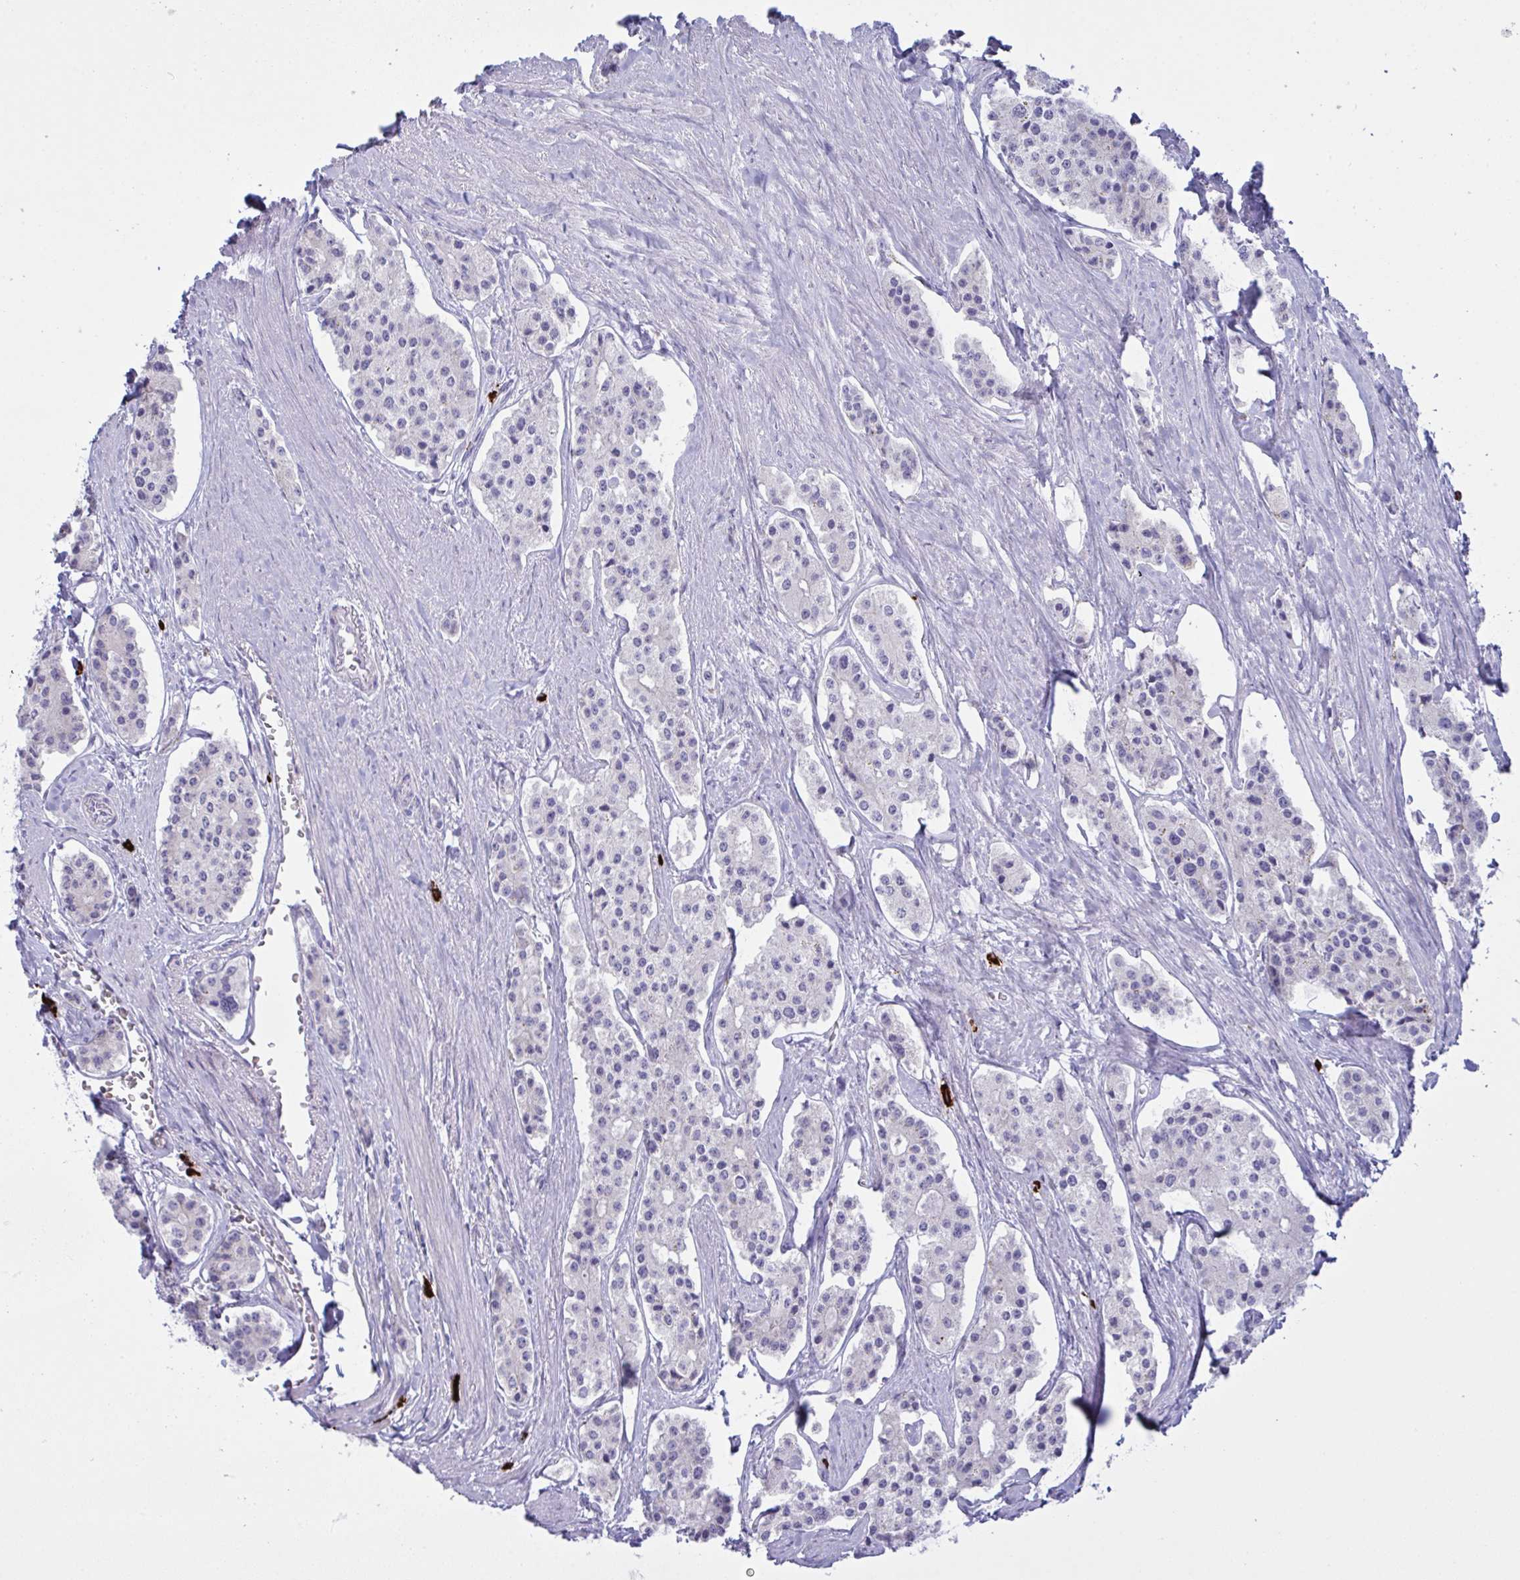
{"staining": {"intensity": "weak", "quantity": "<25%", "location": "cytoplasmic/membranous"}, "tissue": "carcinoid", "cell_type": "Tumor cells", "image_type": "cancer", "snomed": [{"axis": "morphology", "description": "Carcinoid, malignant, NOS"}, {"axis": "topography", "description": "Small intestine"}], "caption": "DAB immunohistochemical staining of human carcinoid reveals no significant positivity in tumor cells.", "gene": "ZNF684", "patient": {"sex": "female", "age": 65}}